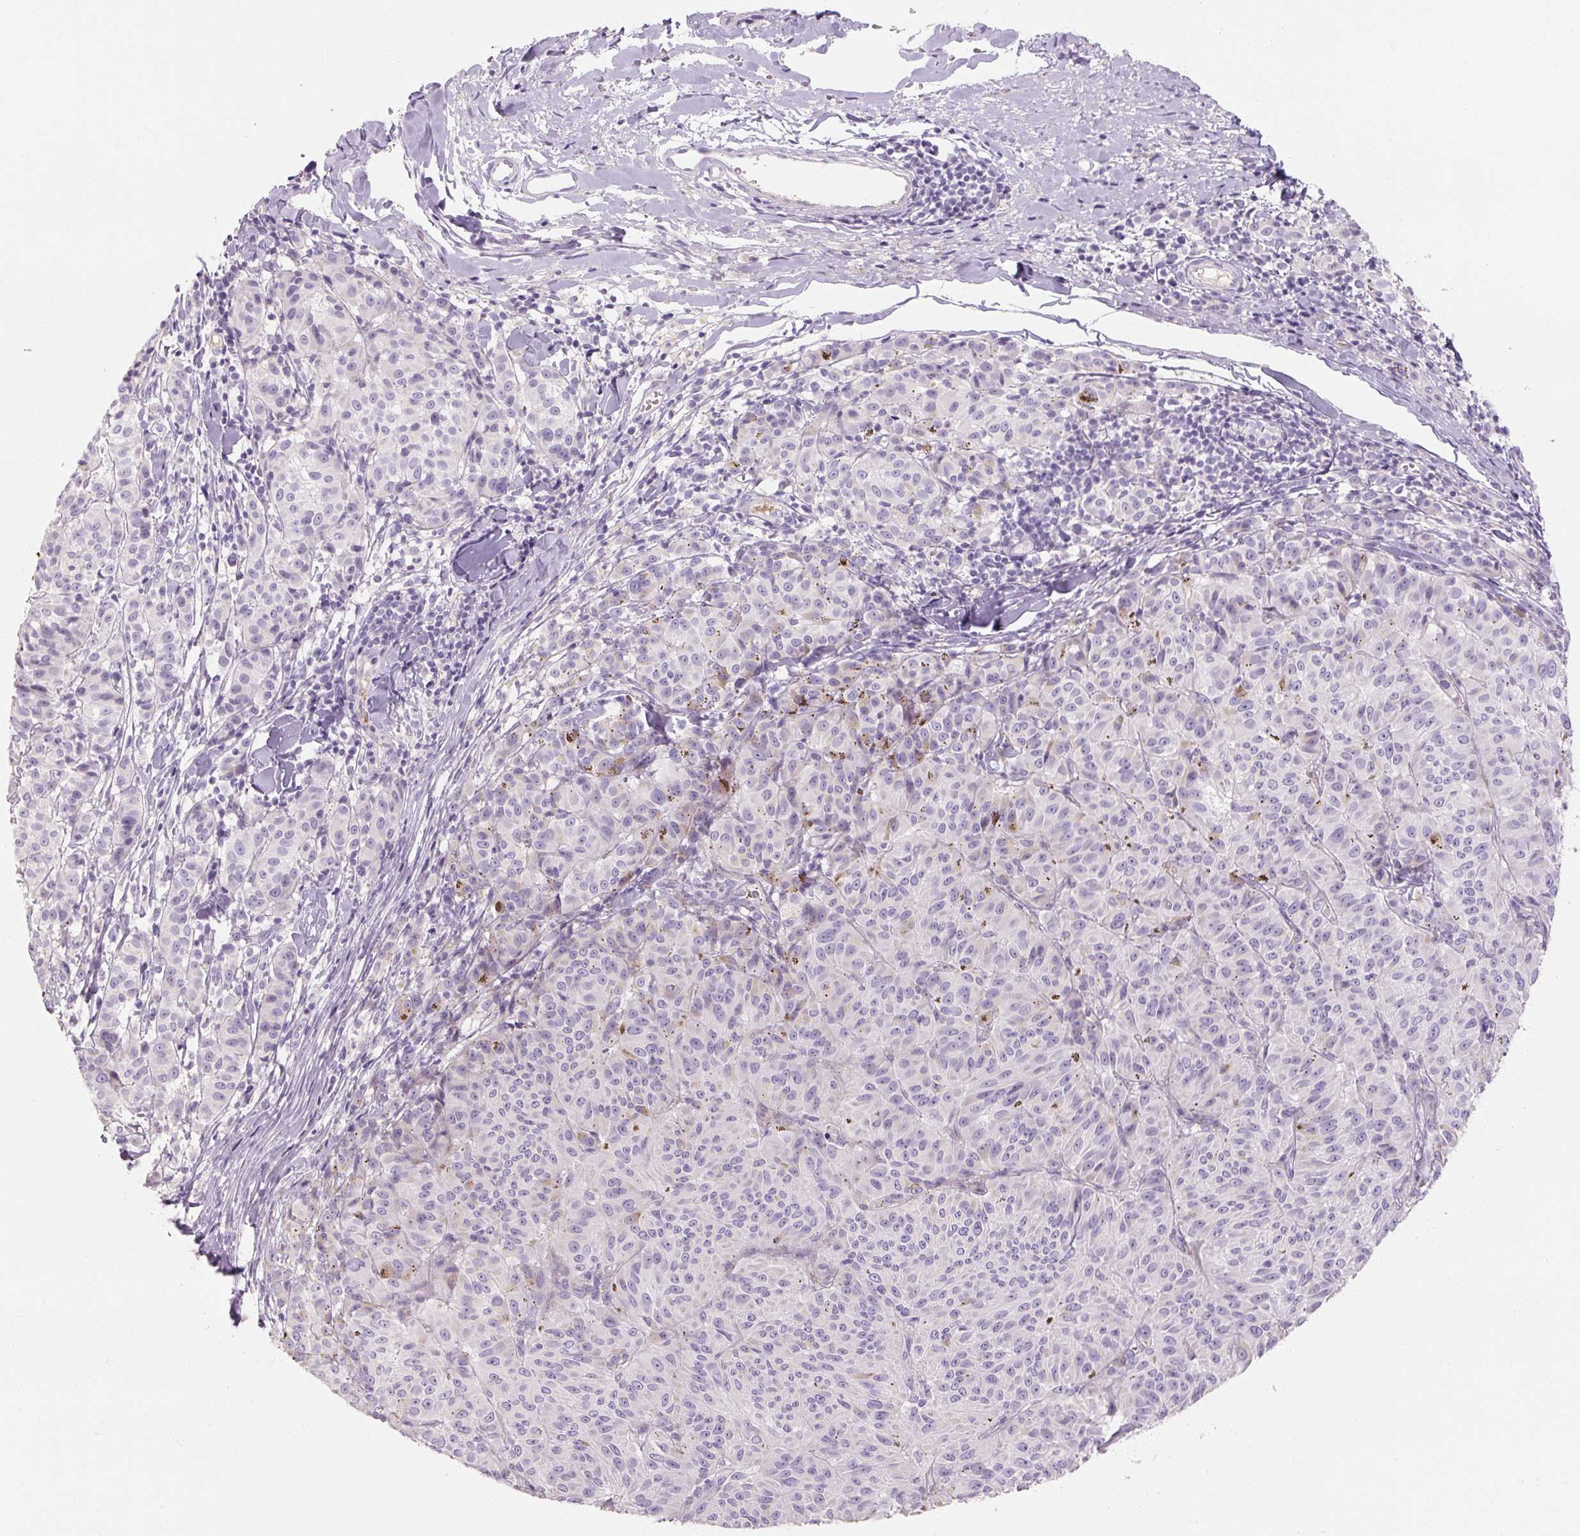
{"staining": {"intensity": "negative", "quantity": "none", "location": "none"}, "tissue": "melanoma", "cell_type": "Tumor cells", "image_type": "cancer", "snomed": [{"axis": "morphology", "description": "Malignant melanoma, NOS"}, {"axis": "topography", "description": "Skin"}], "caption": "The micrograph demonstrates no staining of tumor cells in melanoma.", "gene": "NFE2L3", "patient": {"sex": "female", "age": 72}}